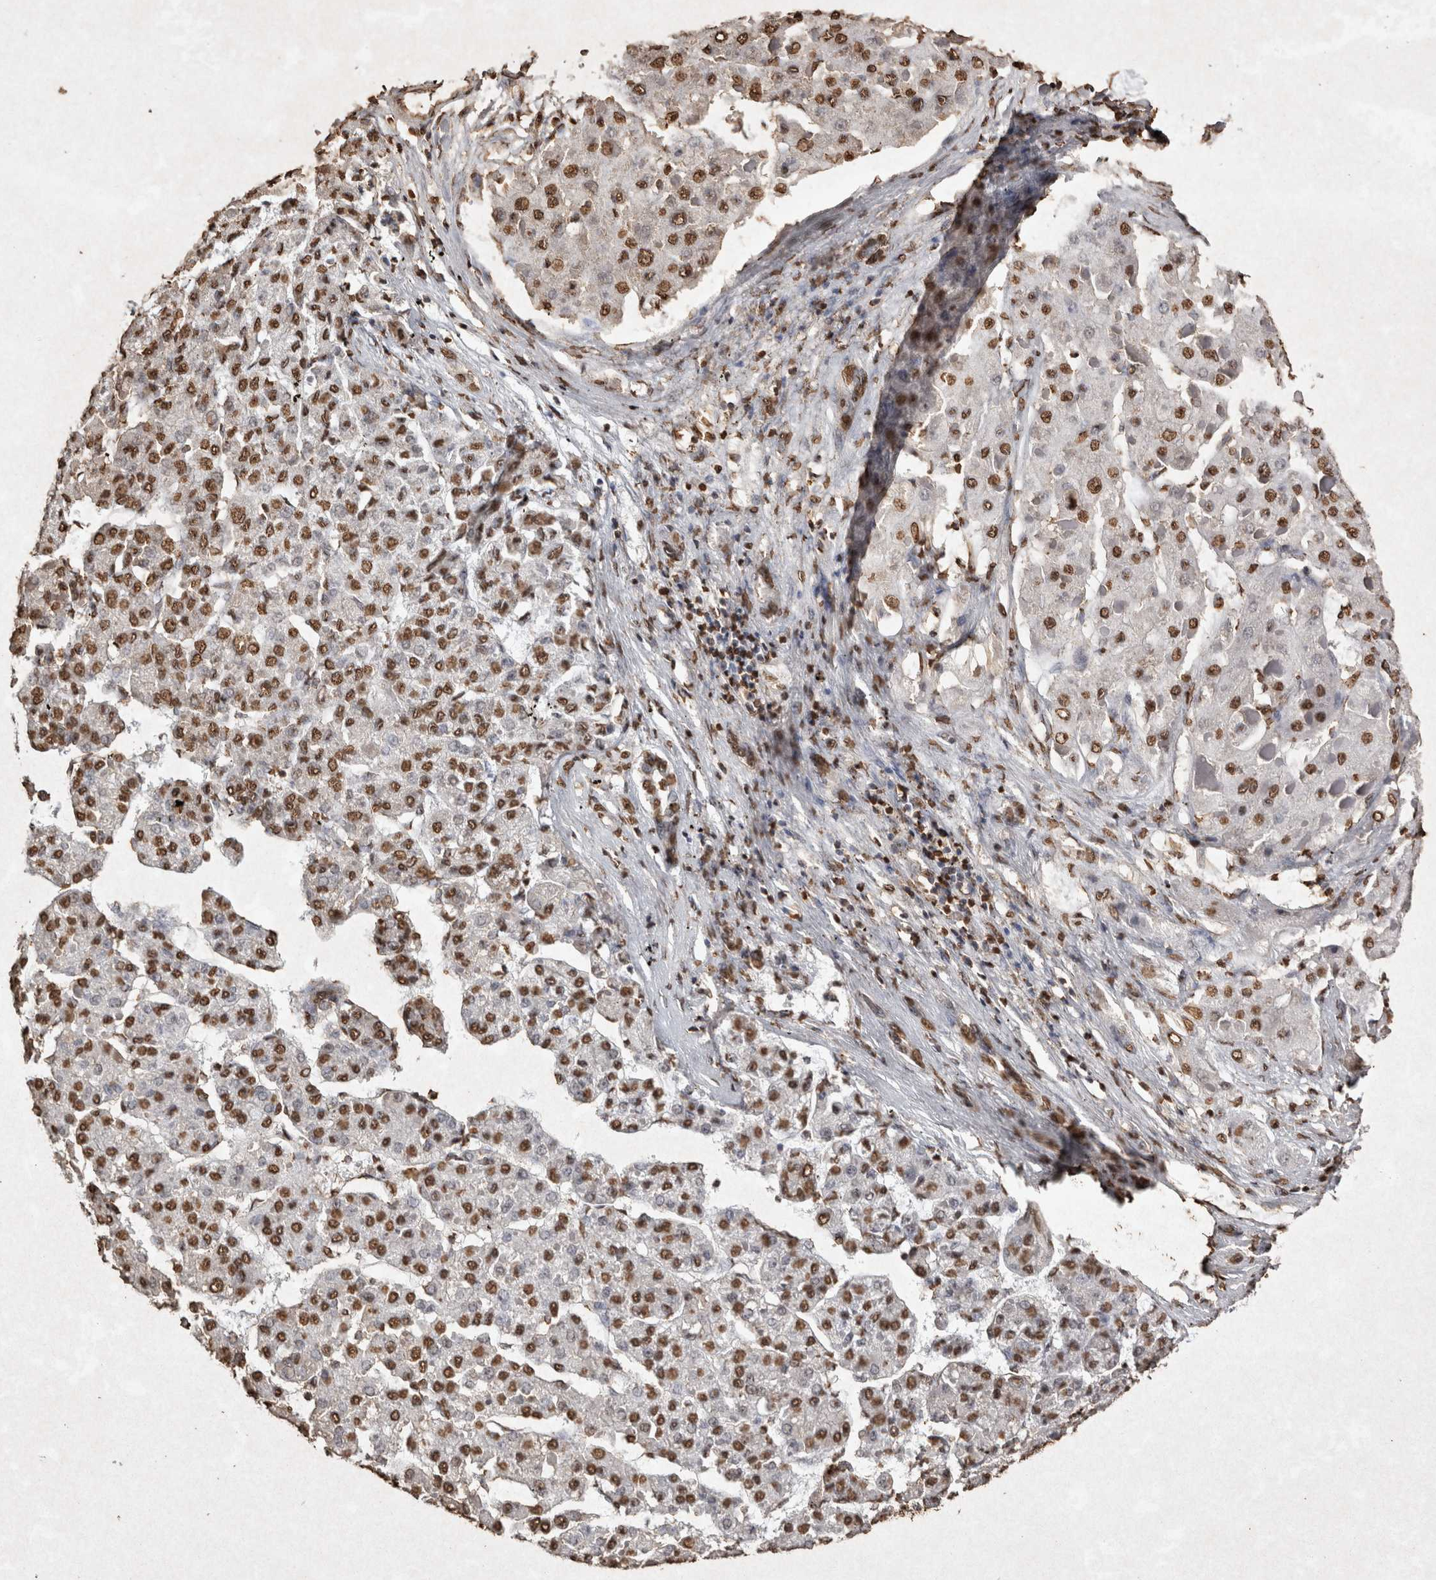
{"staining": {"intensity": "strong", "quantity": ">75%", "location": "nuclear"}, "tissue": "liver cancer", "cell_type": "Tumor cells", "image_type": "cancer", "snomed": [{"axis": "morphology", "description": "Carcinoma, Hepatocellular, NOS"}, {"axis": "topography", "description": "Liver"}], "caption": "Protein staining exhibits strong nuclear expression in about >75% of tumor cells in liver hepatocellular carcinoma.", "gene": "FSTL3", "patient": {"sex": "female", "age": 73}}